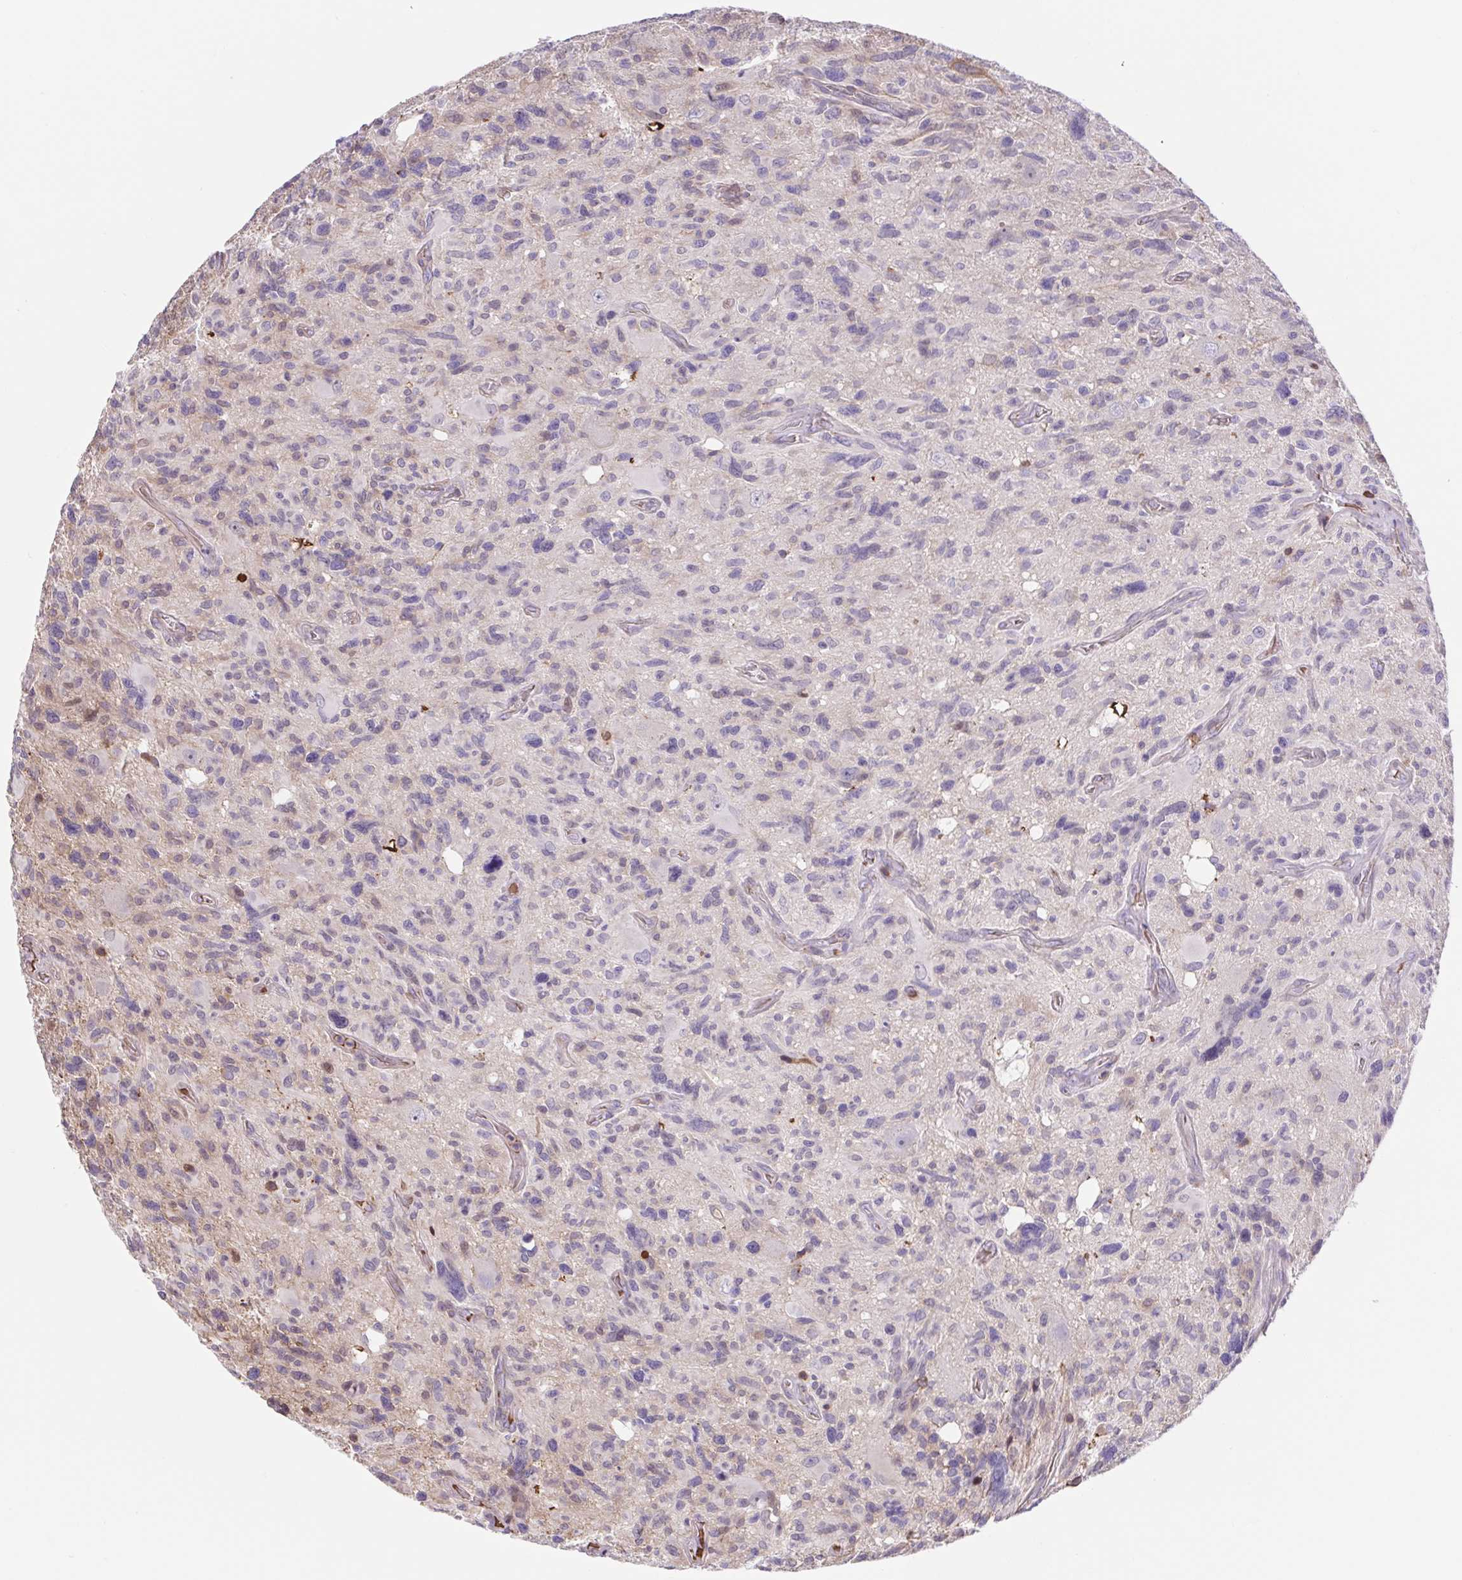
{"staining": {"intensity": "negative", "quantity": "none", "location": "none"}, "tissue": "glioma", "cell_type": "Tumor cells", "image_type": "cancer", "snomed": [{"axis": "morphology", "description": "Glioma, malignant, High grade"}, {"axis": "topography", "description": "Brain"}], "caption": "IHC photomicrograph of neoplastic tissue: glioma stained with DAB shows no significant protein expression in tumor cells. The staining is performed using DAB brown chromogen with nuclei counter-stained in using hematoxylin.", "gene": "TPRG1", "patient": {"sex": "male", "age": 49}}